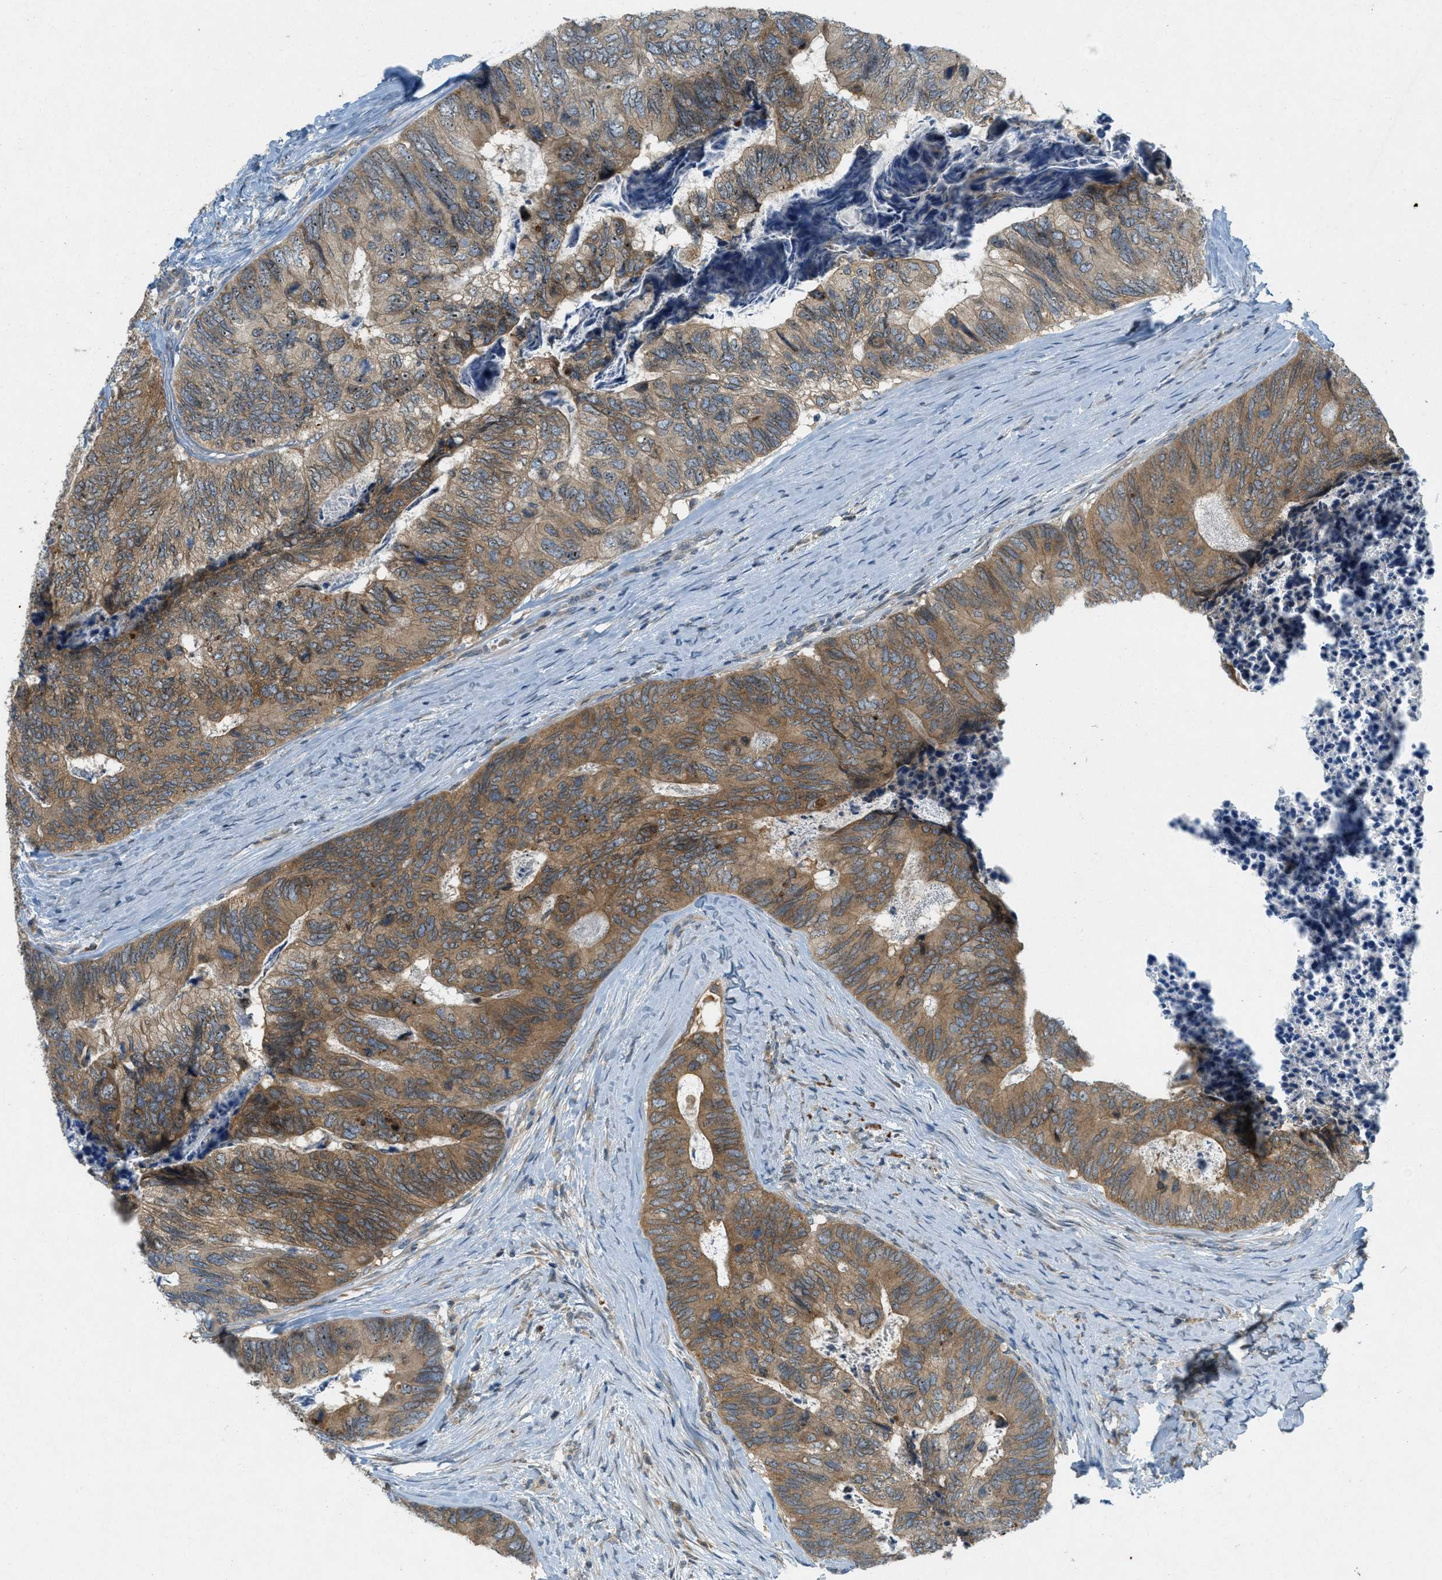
{"staining": {"intensity": "moderate", "quantity": ">75%", "location": "cytoplasmic/membranous"}, "tissue": "colorectal cancer", "cell_type": "Tumor cells", "image_type": "cancer", "snomed": [{"axis": "morphology", "description": "Adenocarcinoma, NOS"}, {"axis": "topography", "description": "Colon"}], "caption": "A brown stain labels moderate cytoplasmic/membranous positivity of a protein in colorectal adenocarcinoma tumor cells. Immunohistochemistry (ihc) stains the protein in brown and the nuclei are stained blue.", "gene": "SIGMAR1", "patient": {"sex": "female", "age": 67}}